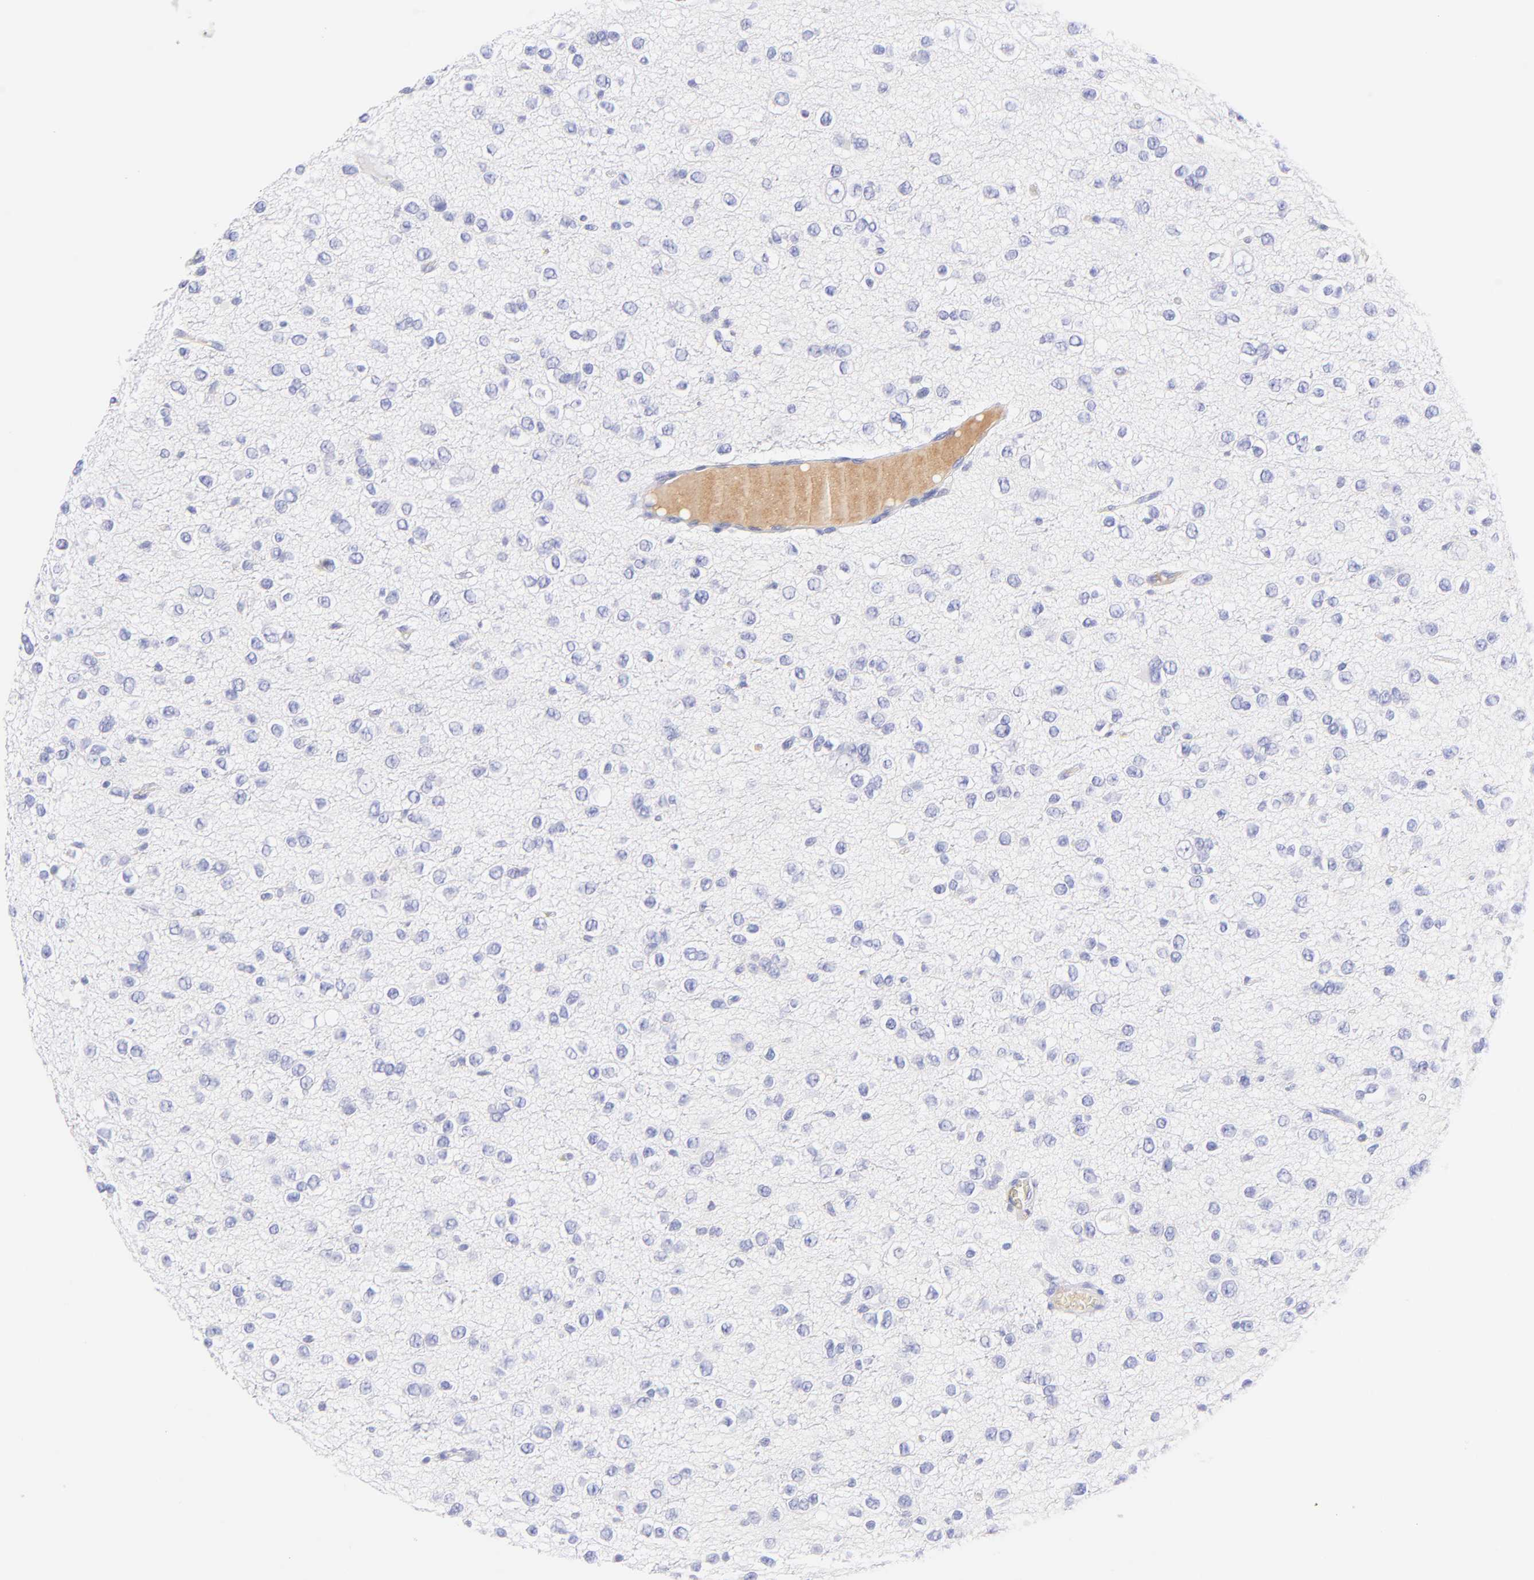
{"staining": {"intensity": "negative", "quantity": "none", "location": "none"}, "tissue": "glioma", "cell_type": "Tumor cells", "image_type": "cancer", "snomed": [{"axis": "morphology", "description": "Glioma, malignant, Low grade"}, {"axis": "topography", "description": "Brain"}], "caption": "Tumor cells are negative for protein expression in human glioma. Nuclei are stained in blue.", "gene": "FRMPD3", "patient": {"sex": "male", "age": 42}}